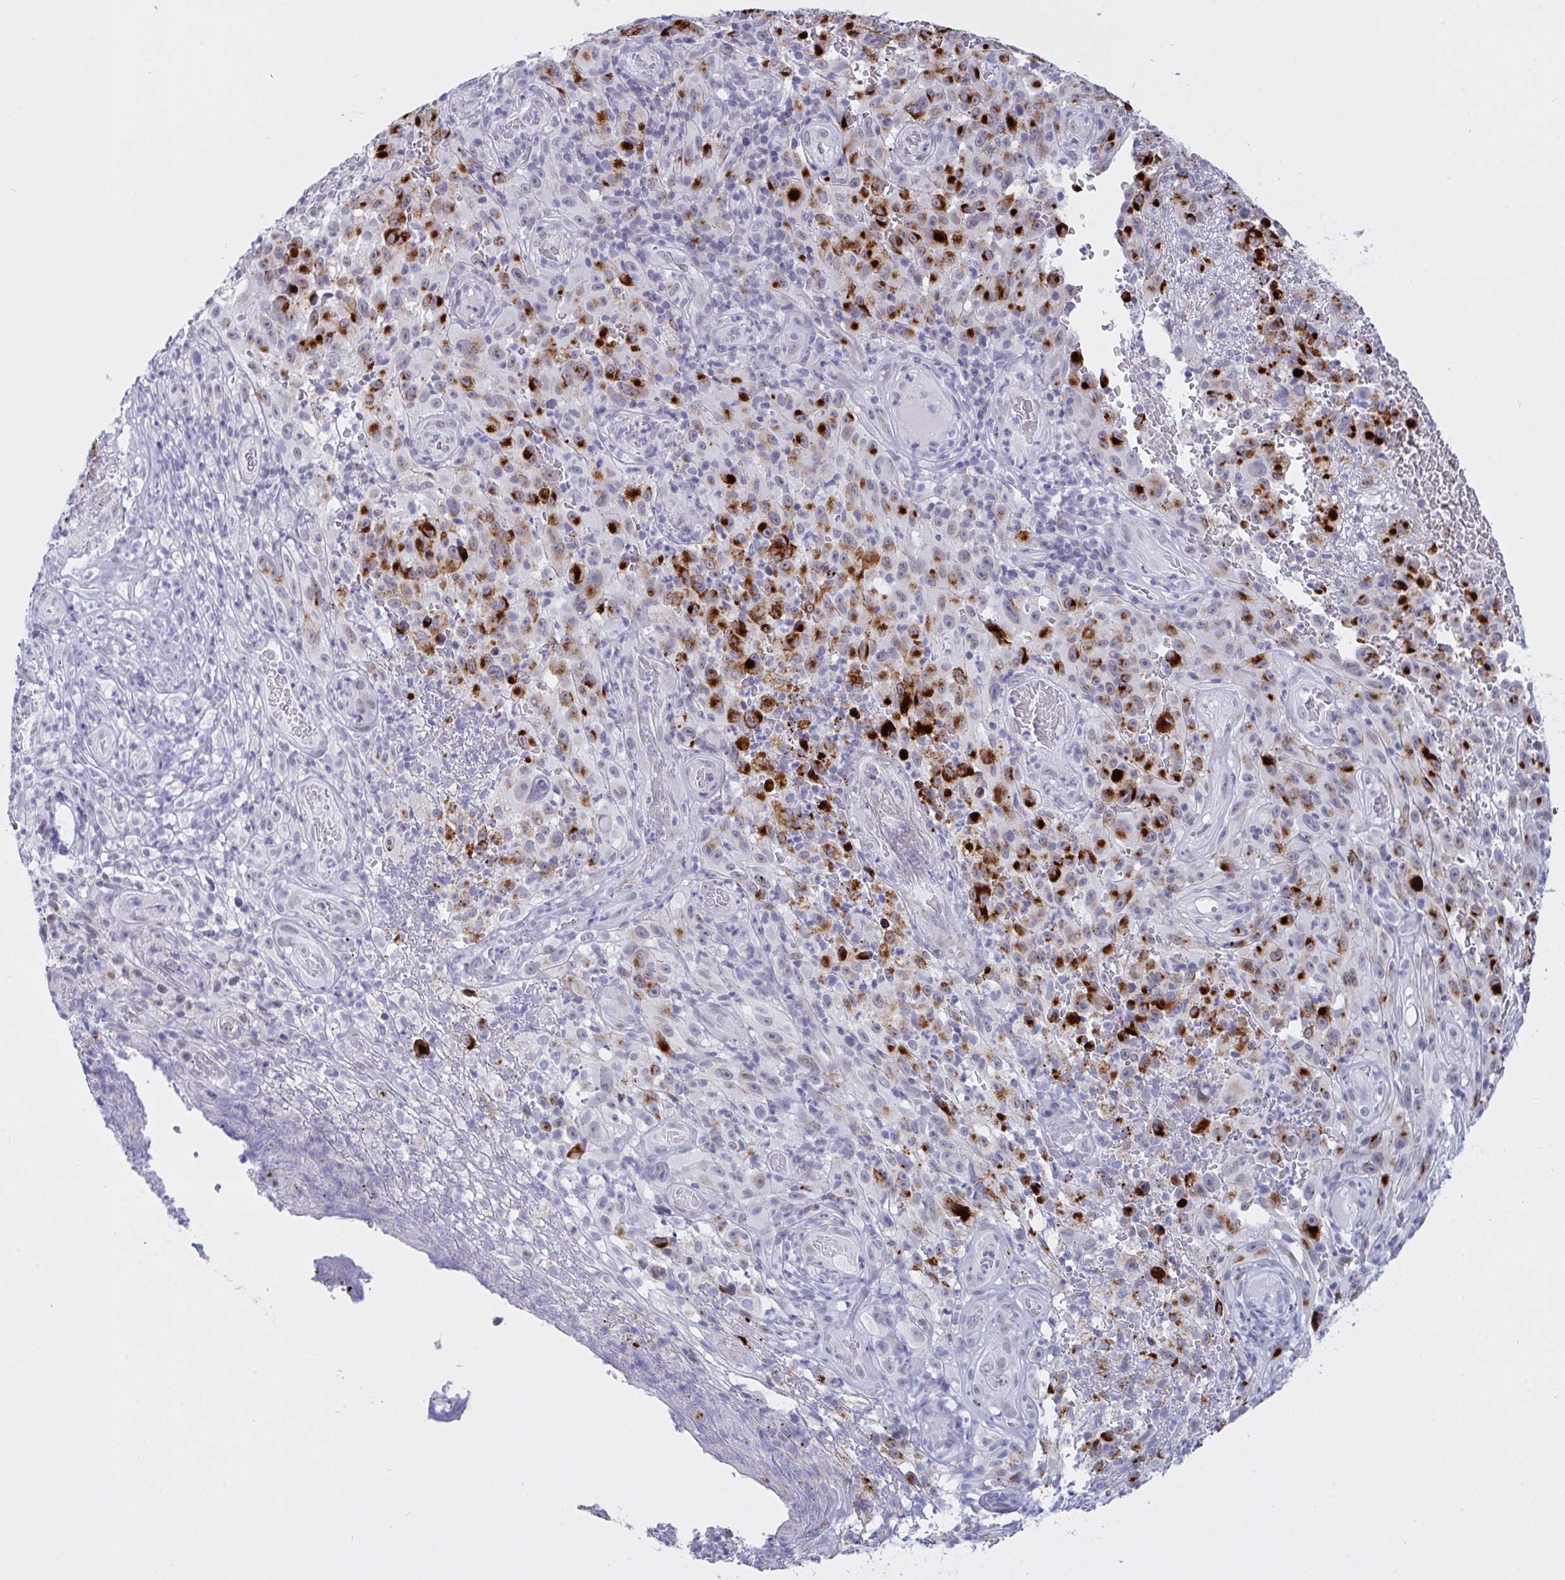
{"staining": {"intensity": "moderate", "quantity": "25%-75%", "location": "cytoplasmic/membranous"}, "tissue": "melanoma", "cell_type": "Tumor cells", "image_type": "cancer", "snomed": [{"axis": "morphology", "description": "Malignant melanoma, NOS"}, {"axis": "topography", "description": "Skin"}], "caption": "Immunohistochemical staining of melanoma shows moderate cytoplasmic/membranous protein positivity in approximately 25%-75% of tumor cells. The protein of interest is stained brown, and the nuclei are stained in blue (DAB (3,3'-diaminobenzidine) IHC with brightfield microscopy, high magnification).", "gene": "FBXL22", "patient": {"sex": "female", "age": 82}}